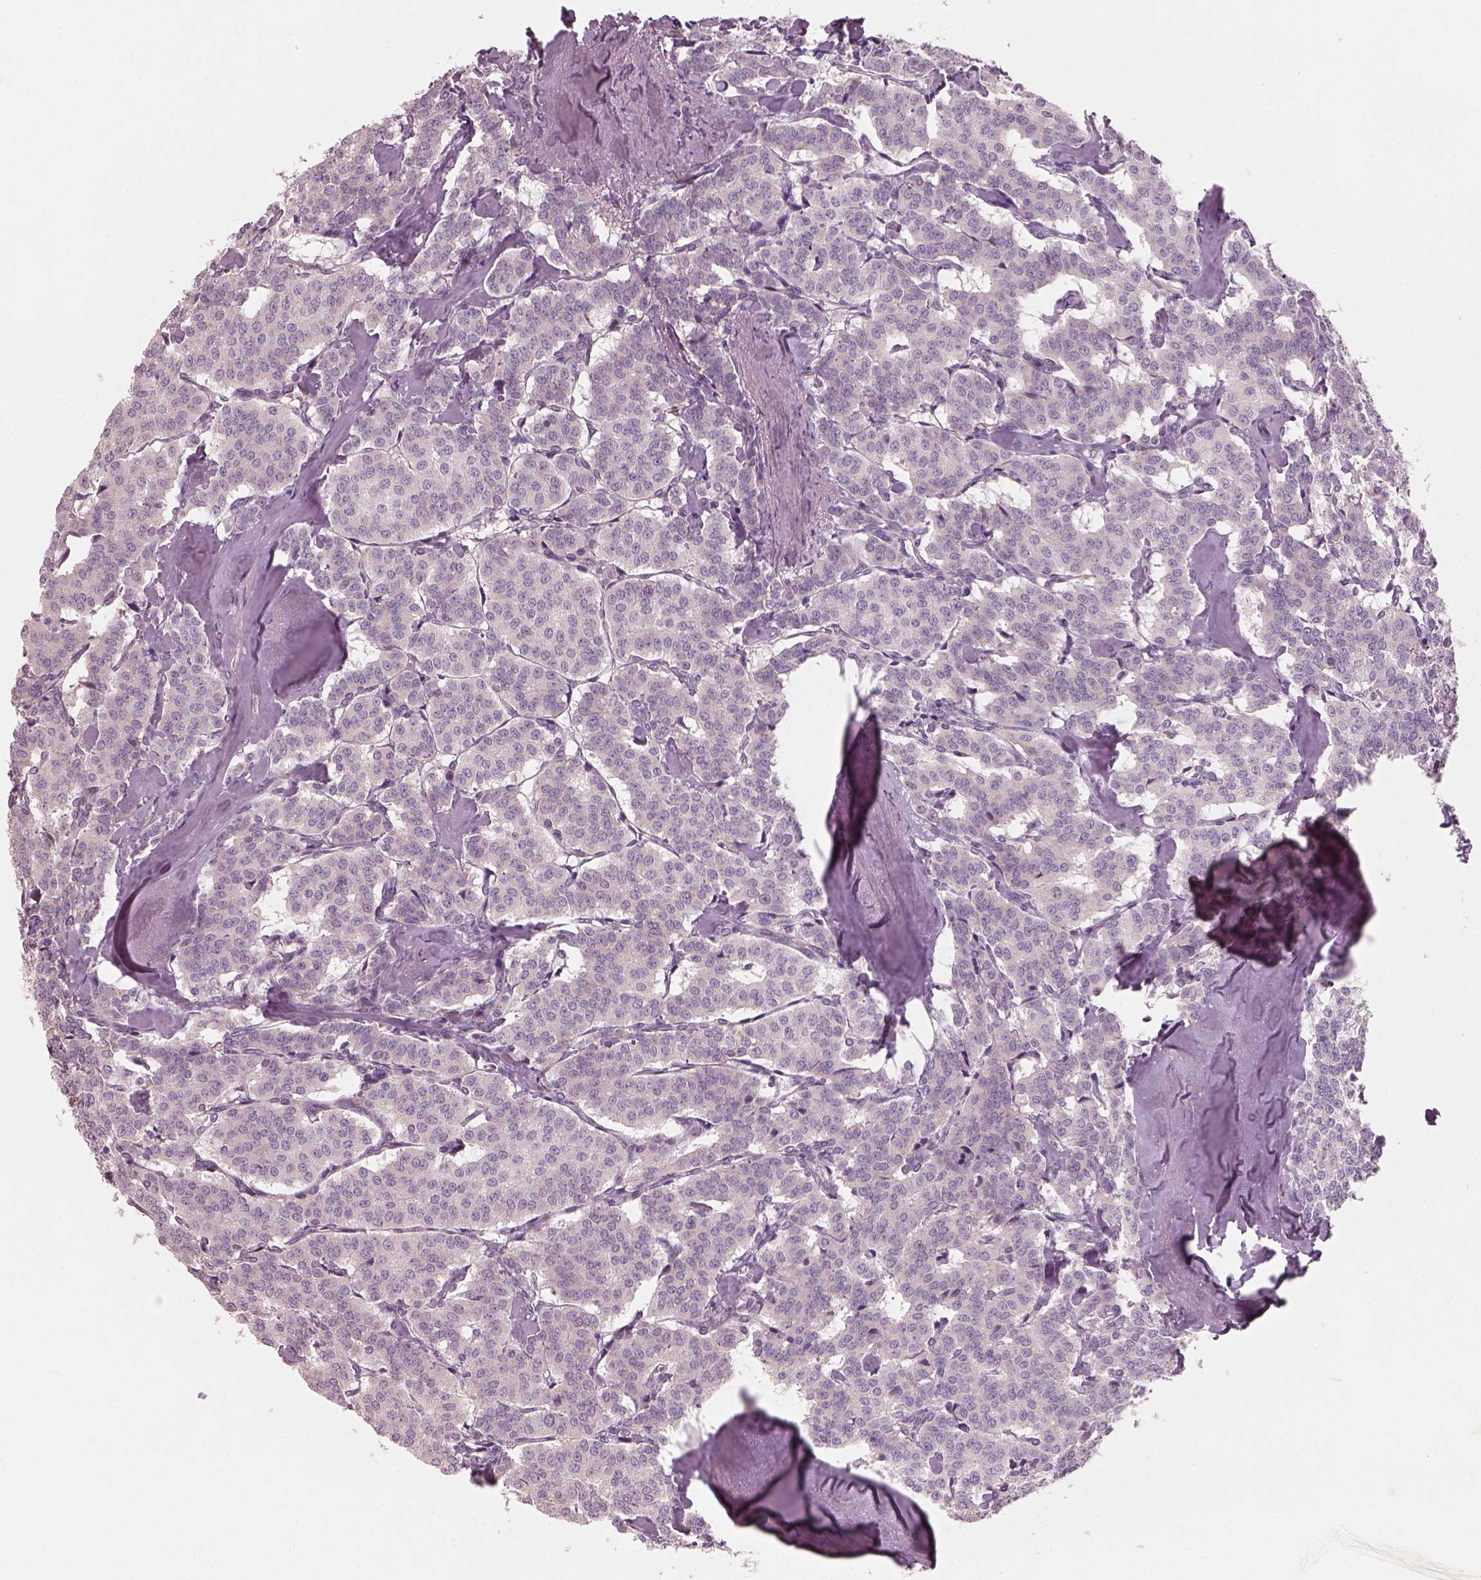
{"staining": {"intensity": "negative", "quantity": "none", "location": "none"}, "tissue": "carcinoid", "cell_type": "Tumor cells", "image_type": "cancer", "snomed": [{"axis": "morphology", "description": "Carcinoid, malignant, NOS"}, {"axis": "topography", "description": "Lung"}], "caption": "An immunohistochemistry histopathology image of carcinoid is shown. There is no staining in tumor cells of carcinoid.", "gene": "CDS1", "patient": {"sex": "female", "age": 46}}